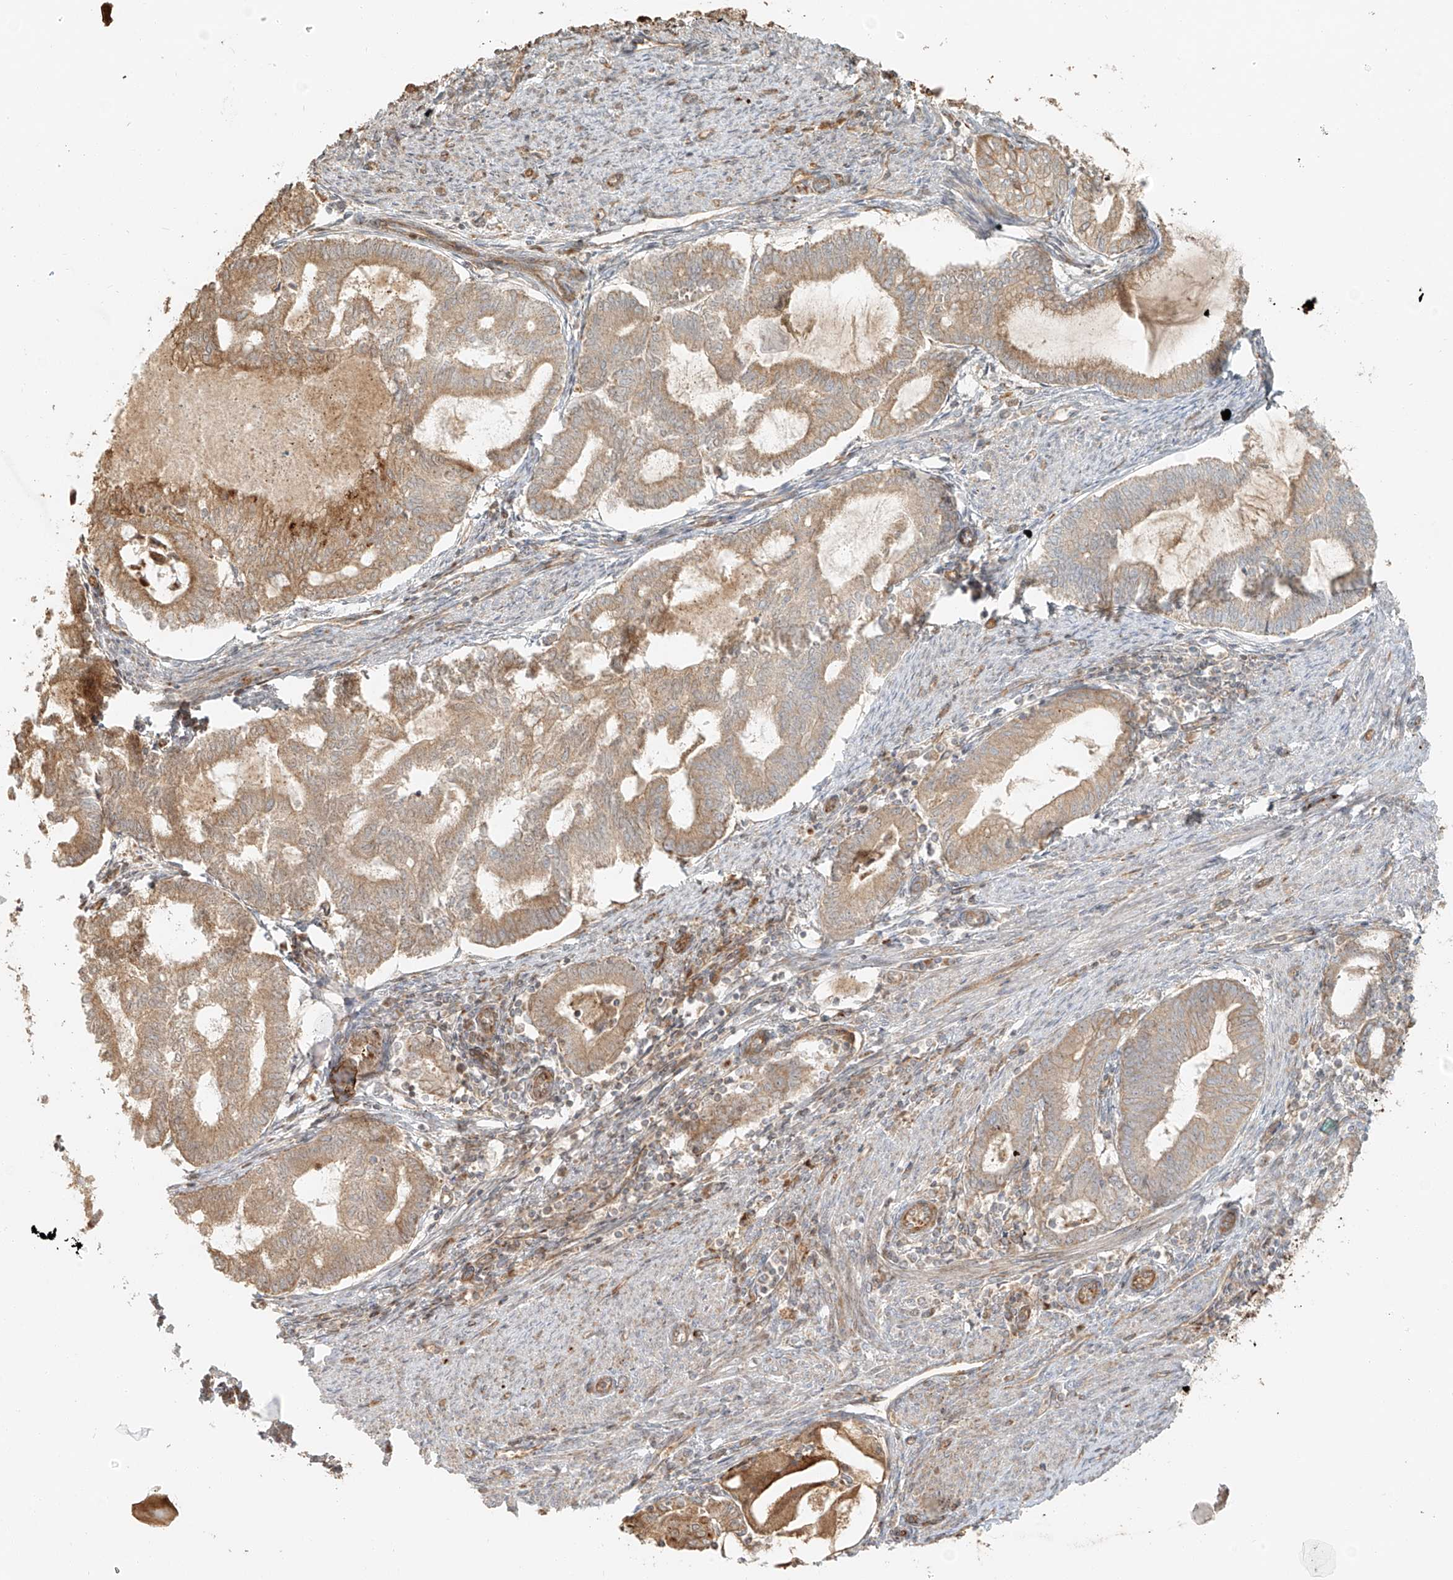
{"staining": {"intensity": "weak", "quantity": ">75%", "location": "cytoplasmic/membranous"}, "tissue": "endometrial cancer", "cell_type": "Tumor cells", "image_type": "cancer", "snomed": [{"axis": "morphology", "description": "Adenocarcinoma, NOS"}, {"axis": "topography", "description": "Endometrium"}], "caption": "Protein staining by immunohistochemistry (IHC) exhibits weak cytoplasmic/membranous positivity in approximately >75% of tumor cells in adenocarcinoma (endometrial).", "gene": "MIPEP", "patient": {"sex": "female", "age": 79}}